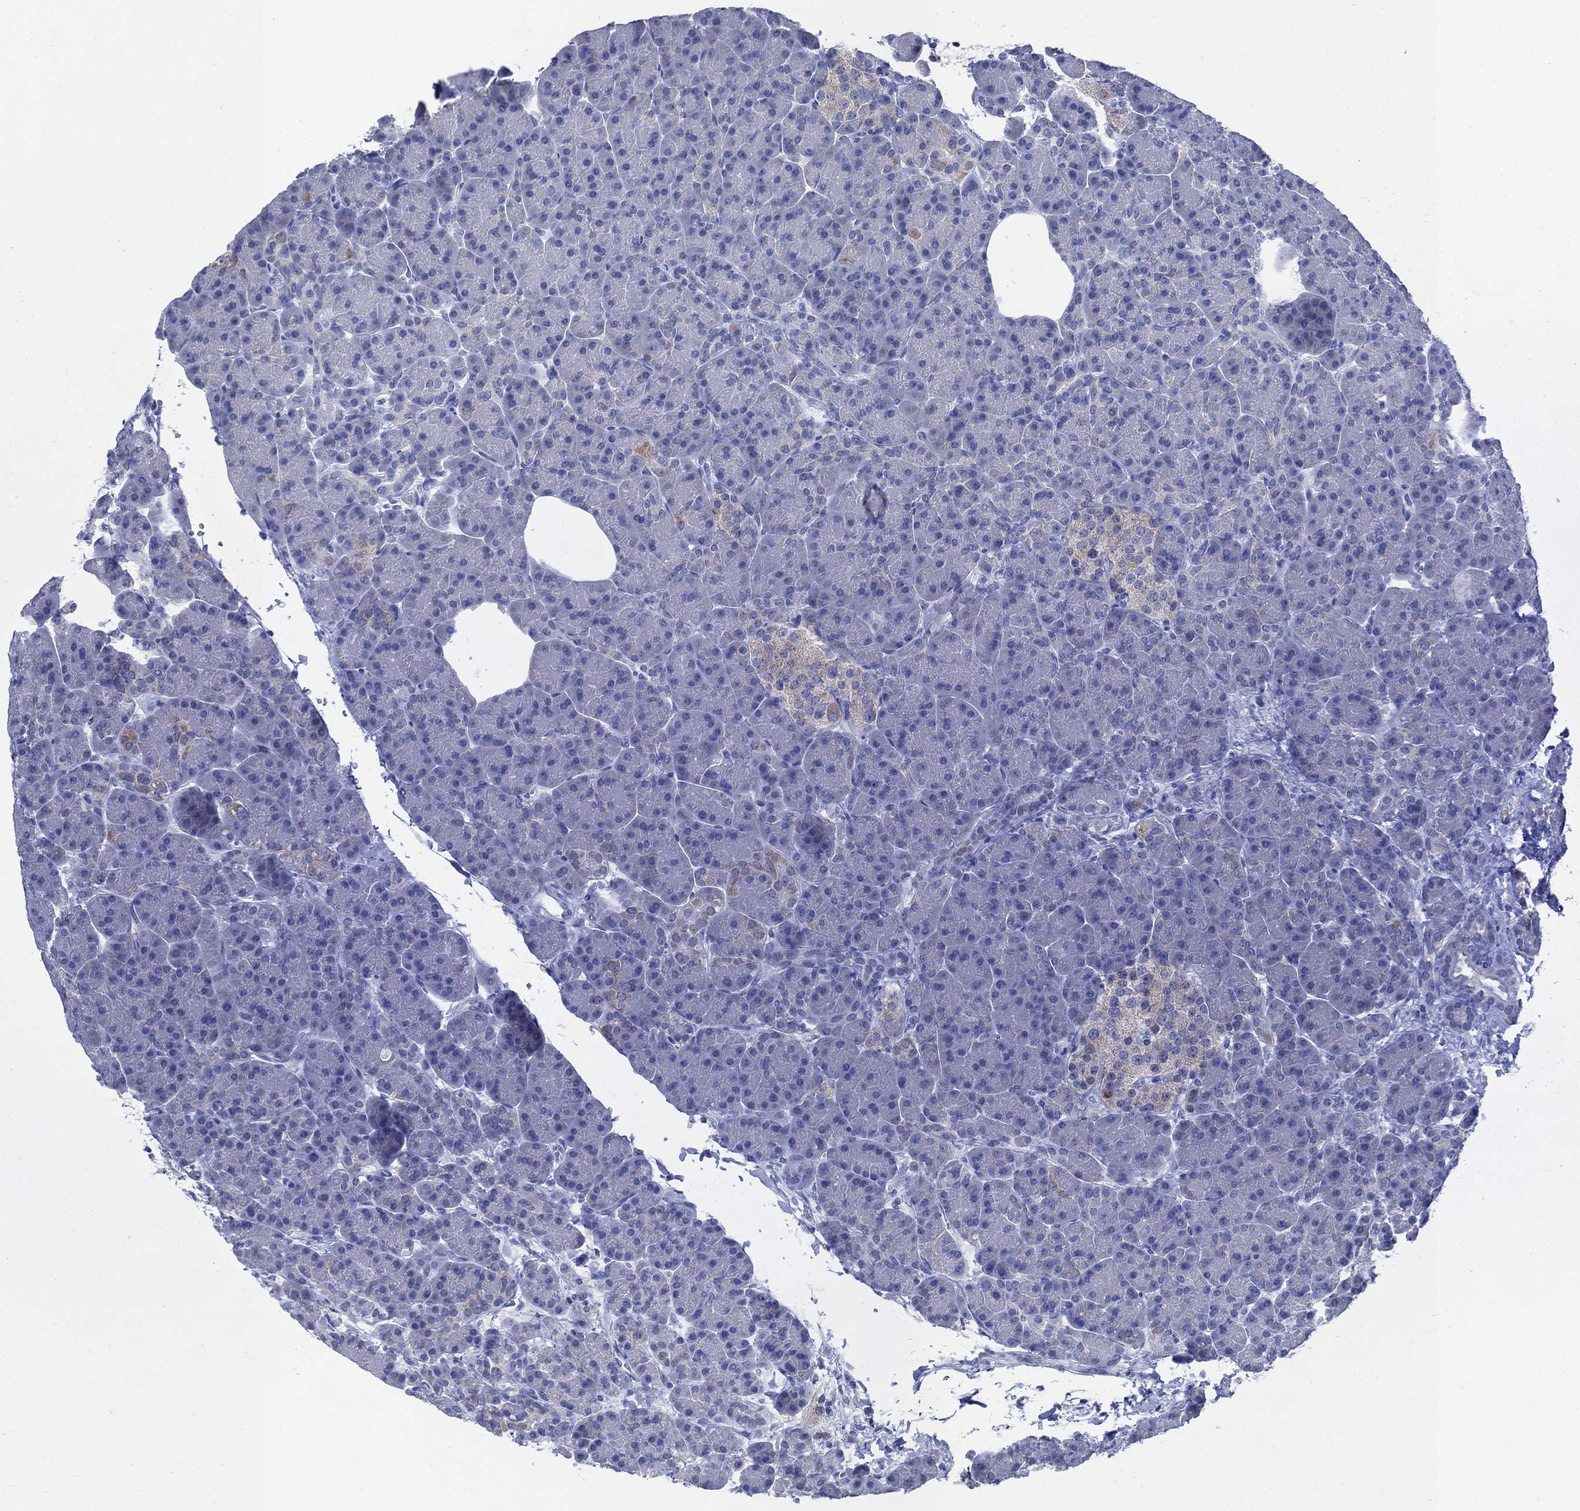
{"staining": {"intensity": "weak", "quantity": "<25%", "location": "cytoplasmic/membranous"}, "tissue": "pancreas", "cell_type": "Exocrine glandular cells", "image_type": "normal", "snomed": [{"axis": "morphology", "description": "Normal tissue, NOS"}, {"axis": "topography", "description": "Pancreas"}], "caption": "This histopathology image is of benign pancreas stained with IHC to label a protein in brown with the nuclei are counter-stained blue. There is no positivity in exocrine glandular cells. (Brightfield microscopy of DAB (3,3'-diaminobenzidine) immunohistochemistry at high magnification).", "gene": "SCCPDH", "patient": {"sex": "female", "age": 63}}